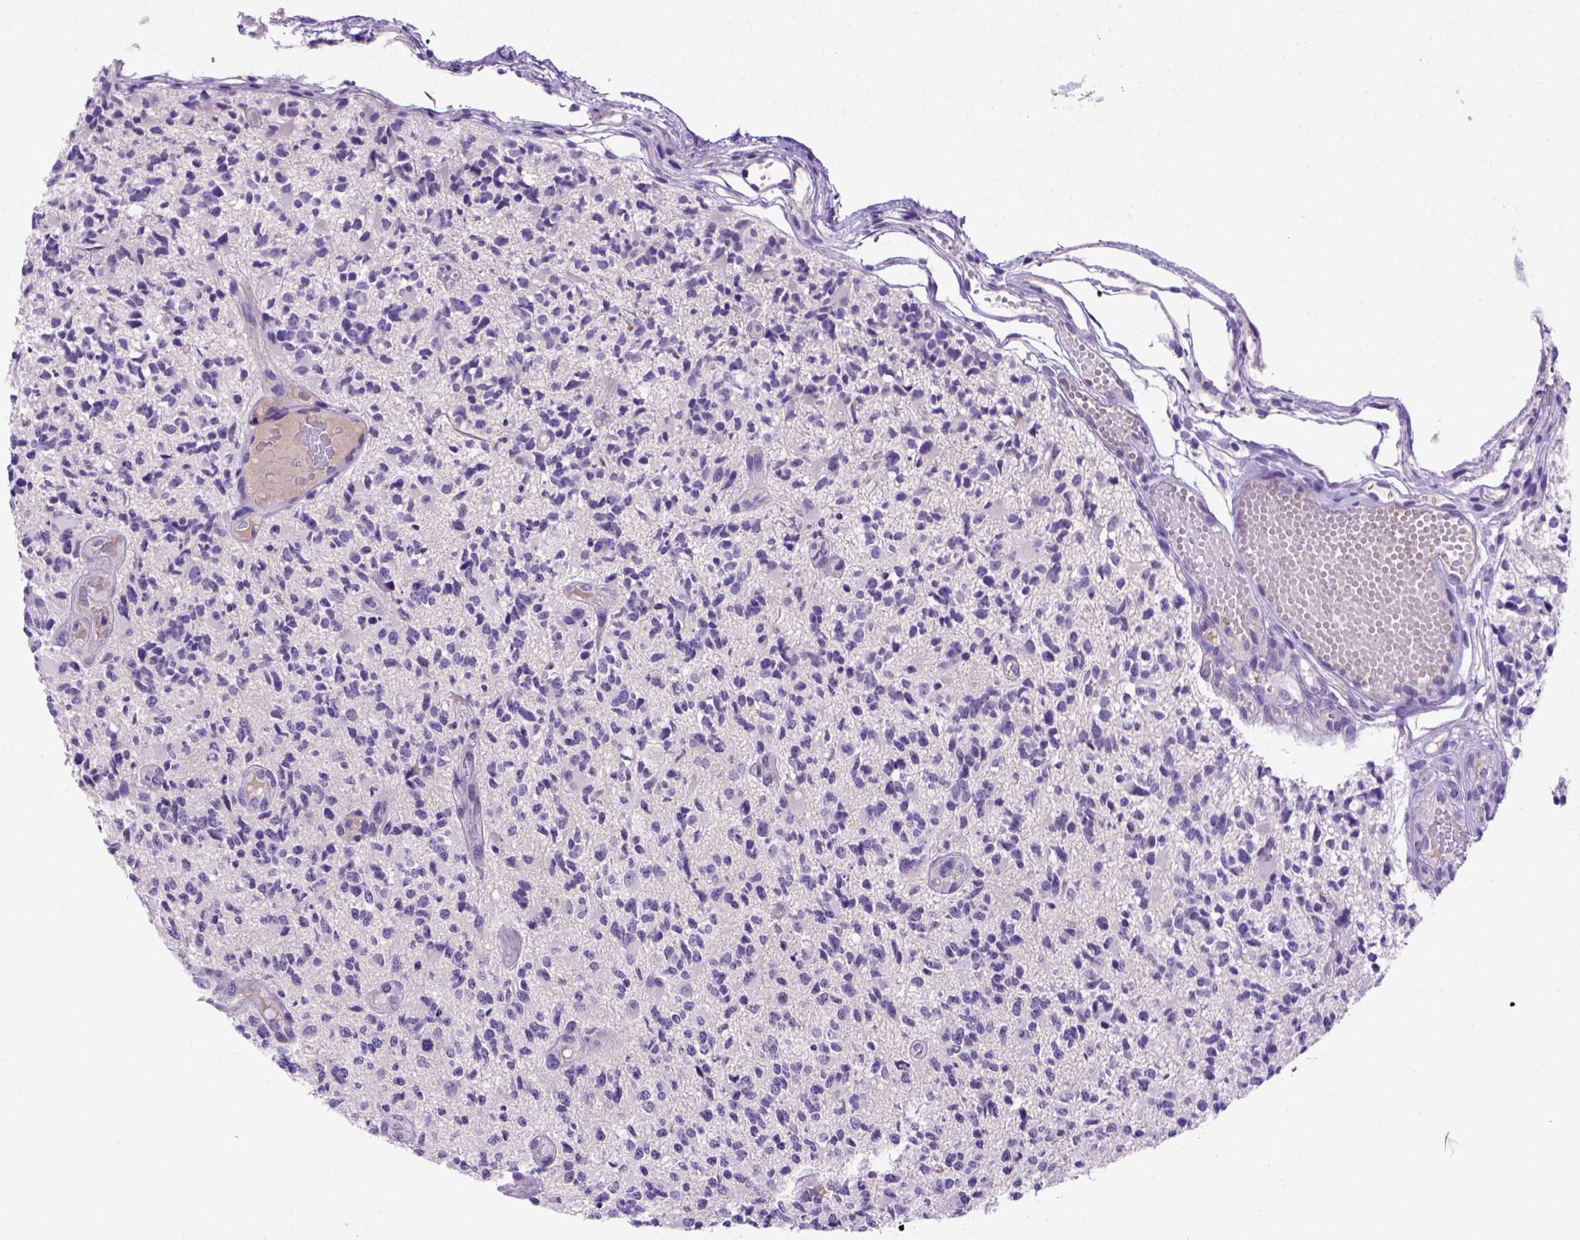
{"staining": {"intensity": "negative", "quantity": "none", "location": "none"}, "tissue": "glioma", "cell_type": "Tumor cells", "image_type": "cancer", "snomed": [{"axis": "morphology", "description": "Glioma, malignant, High grade"}, {"axis": "topography", "description": "Brain"}], "caption": "DAB (3,3'-diaminobenzidine) immunohistochemical staining of malignant glioma (high-grade) displays no significant expression in tumor cells.", "gene": "FAM81B", "patient": {"sex": "female", "age": 63}}